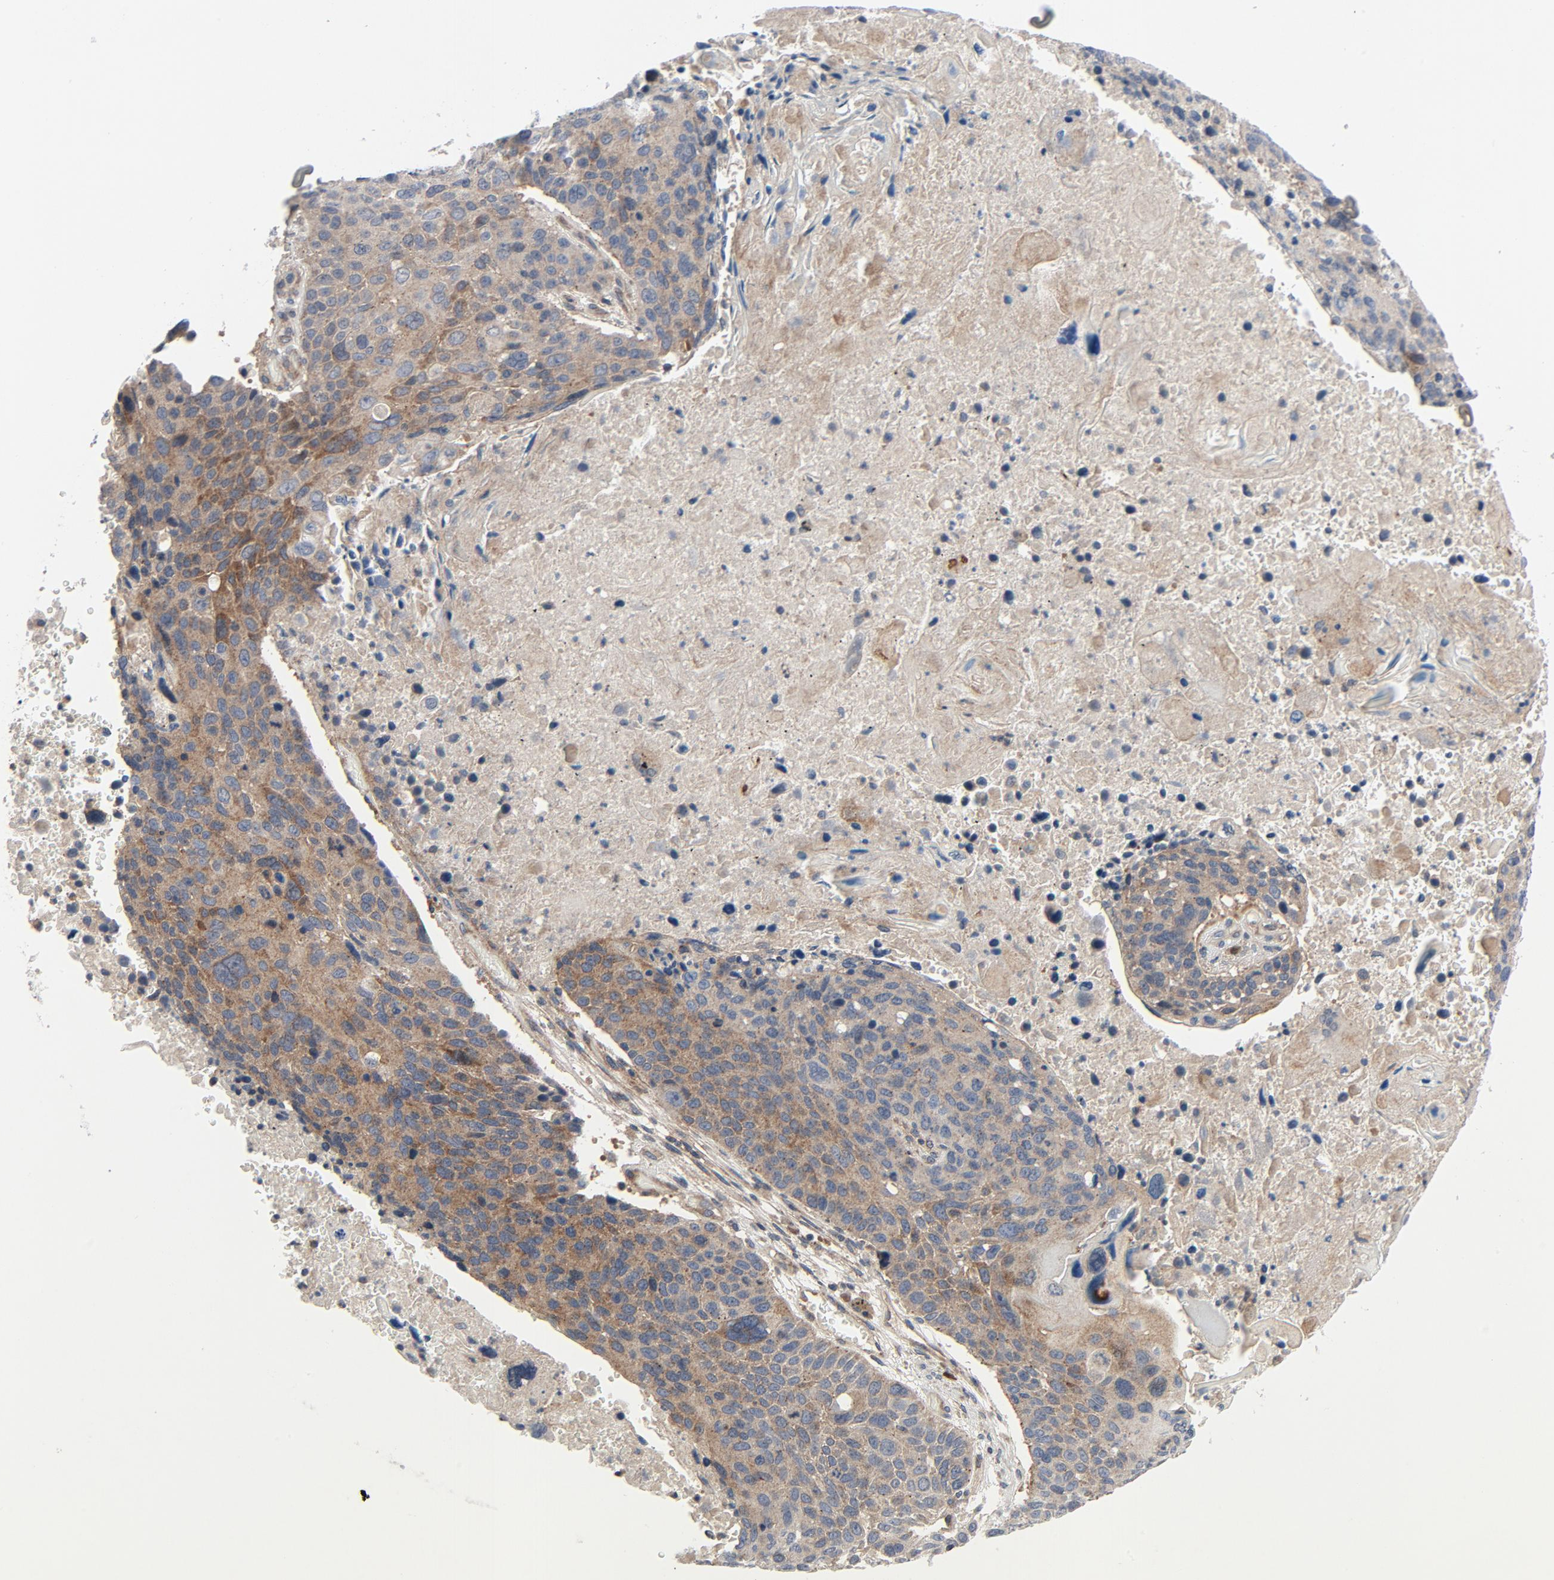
{"staining": {"intensity": "moderate", "quantity": ">75%", "location": "cytoplasmic/membranous"}, "tissue": "lung cancer", "cell_type": "Tumor cells", "image_type": "cancer", "snomed": [{"axis": "morphology", "description": "Squamous cell carcinoma, NOS"}, {"axis": "topography", "description": "Lung"}], "caption": "This histopathology image demonstrates immunohistochemistry (IHC) staining of human lung cancer, with medium moderate cytoplasmic/membranous expression in approximately >75% of tumor cells.", "gene": "TSG101", "patient": {"sex": "male", "age": 68}}